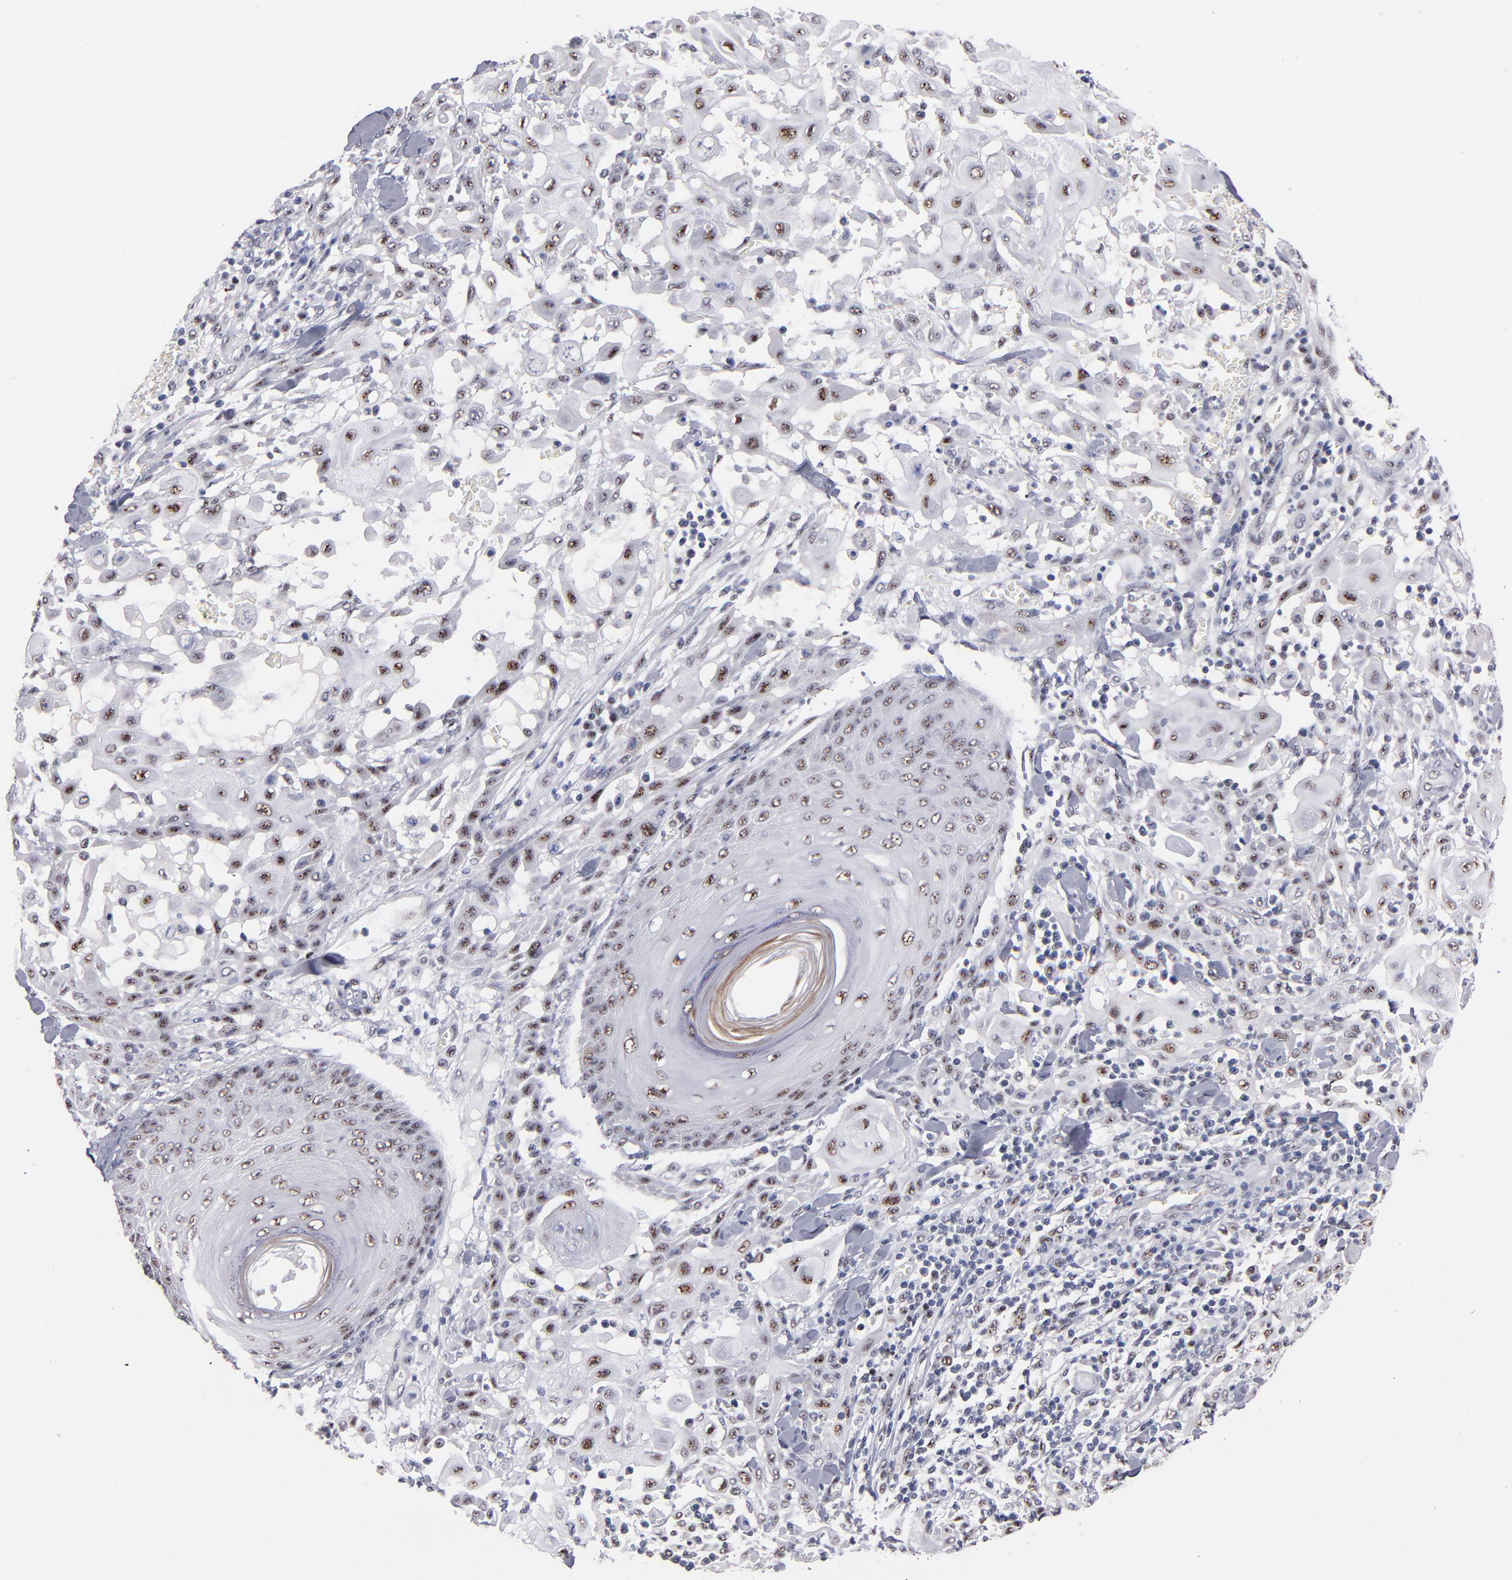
{"staining": {"intensity": "moderate", "quantity": "<25%", "location": "nuclear"}, "tissue": "skin cancer", "cell_type": "Tumor cells", "image_type": "cancer", "snomed": [{"axis": "morphology", "description": "Squamous cell carcinoma, NOS"}, {"axis": "topography", "description": "Skin"}], "caption": "Skin cancer stained for a protein (brown) exhibits moderate nuclear positive expression in about <25% of tumor cells.", "gene": "RAF1", "patient": {"sex": "male", "age": 24}}